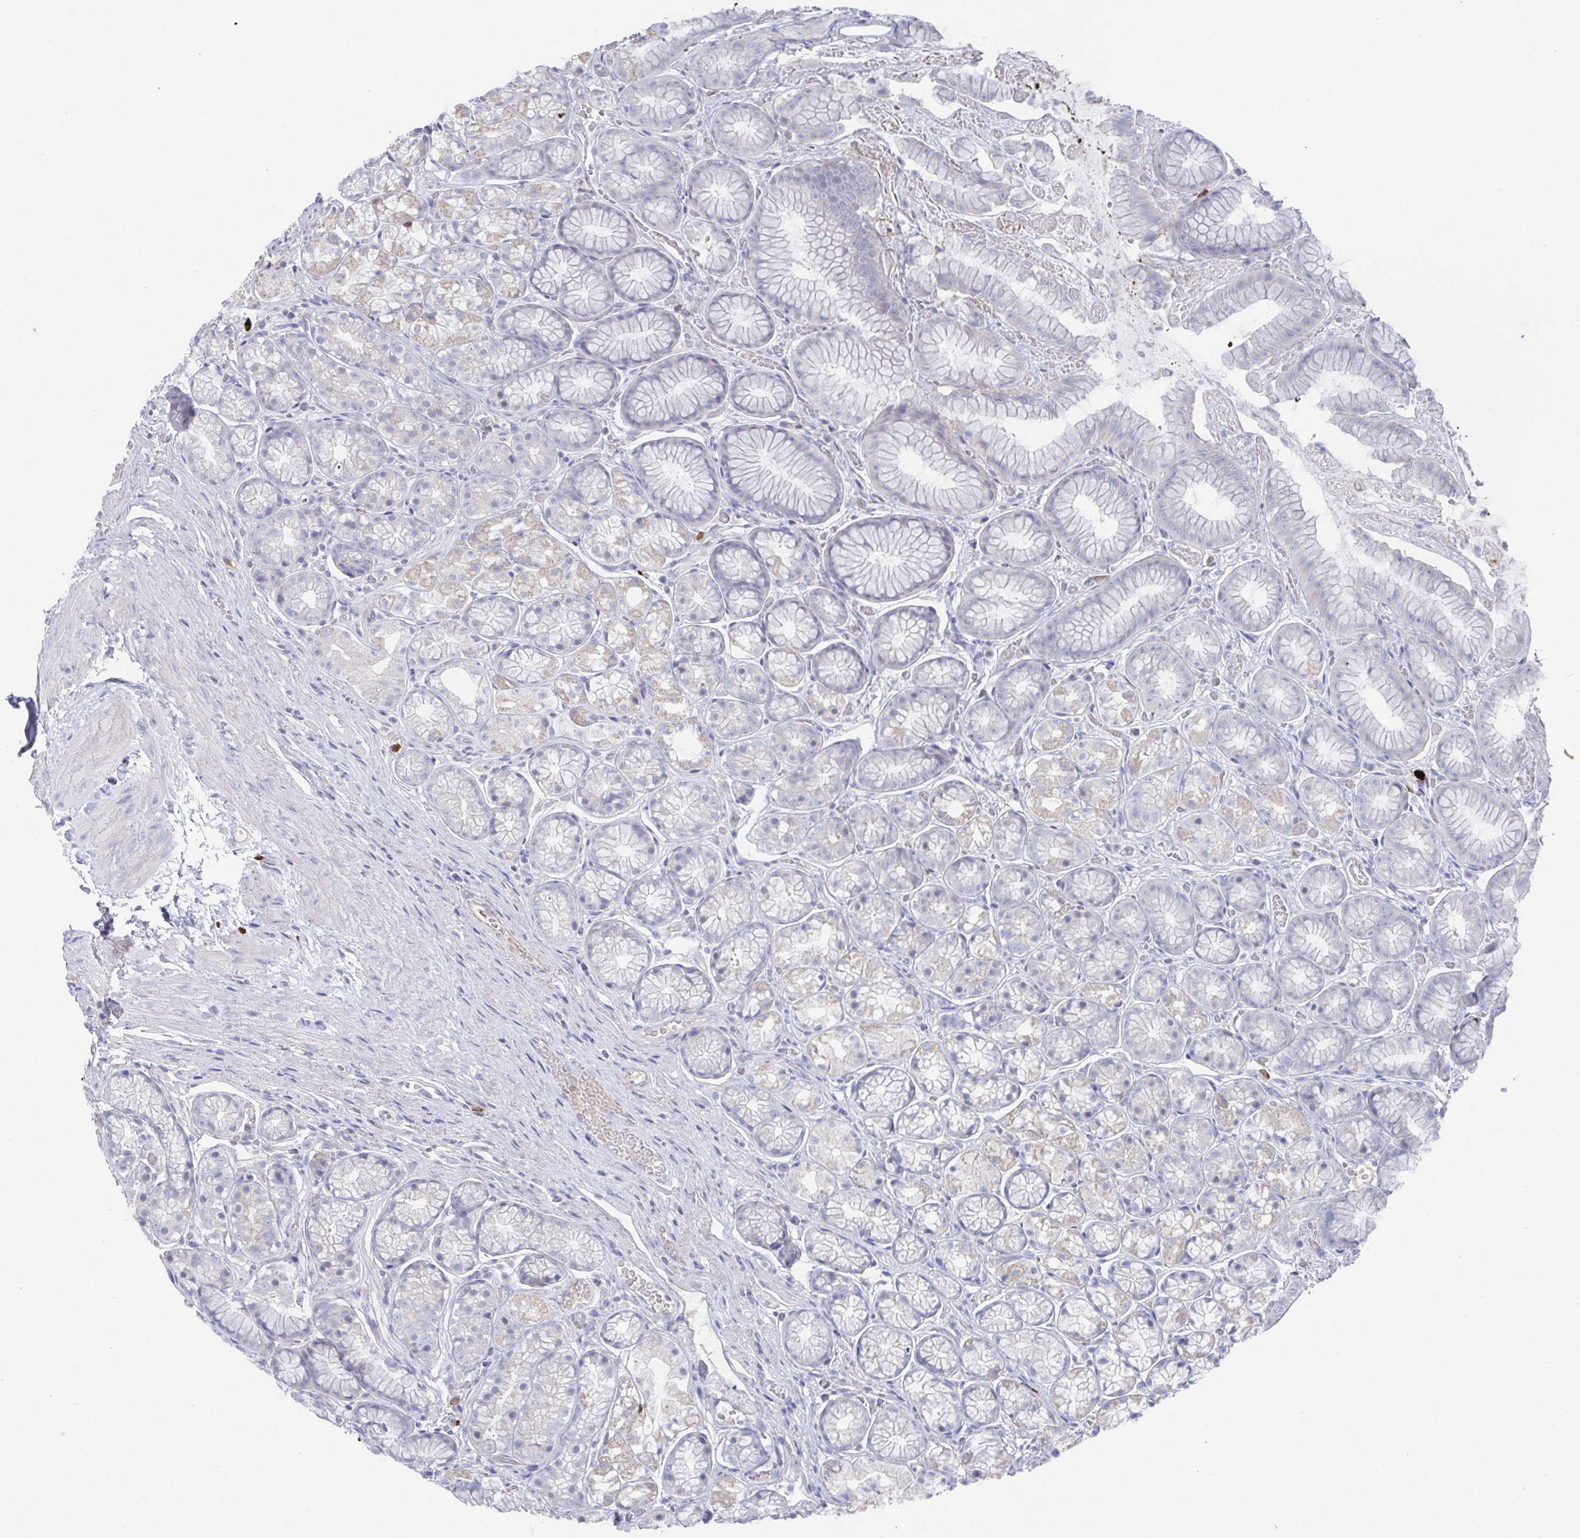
{"staining": {"intensity": "weak", "quantity": "<25%", "location": "cytoplasmic/membranous"}, "tissue": "stomach", "cell_type": "Glandular cells", "image_type": "normal", "snomed": [{"axis": "morphology", "description": "Normal tissue, NOS"}, {"axis": "topography", "description": "Smooth muscle"}, {"axis": "topography", "description": "Stomach"}], "caption": "High magnification brightfield microscopy of benign stomach stained with DAB (3,3'-diaminobenzidine) (brown) and counterstained with hematoxylin (blue): glandular cells show no significant staining. (DAB immunohistochemistry (IHC), high magnification).", "gene": "KCNK5", "patient": {"sex": "male", "age": 70}}